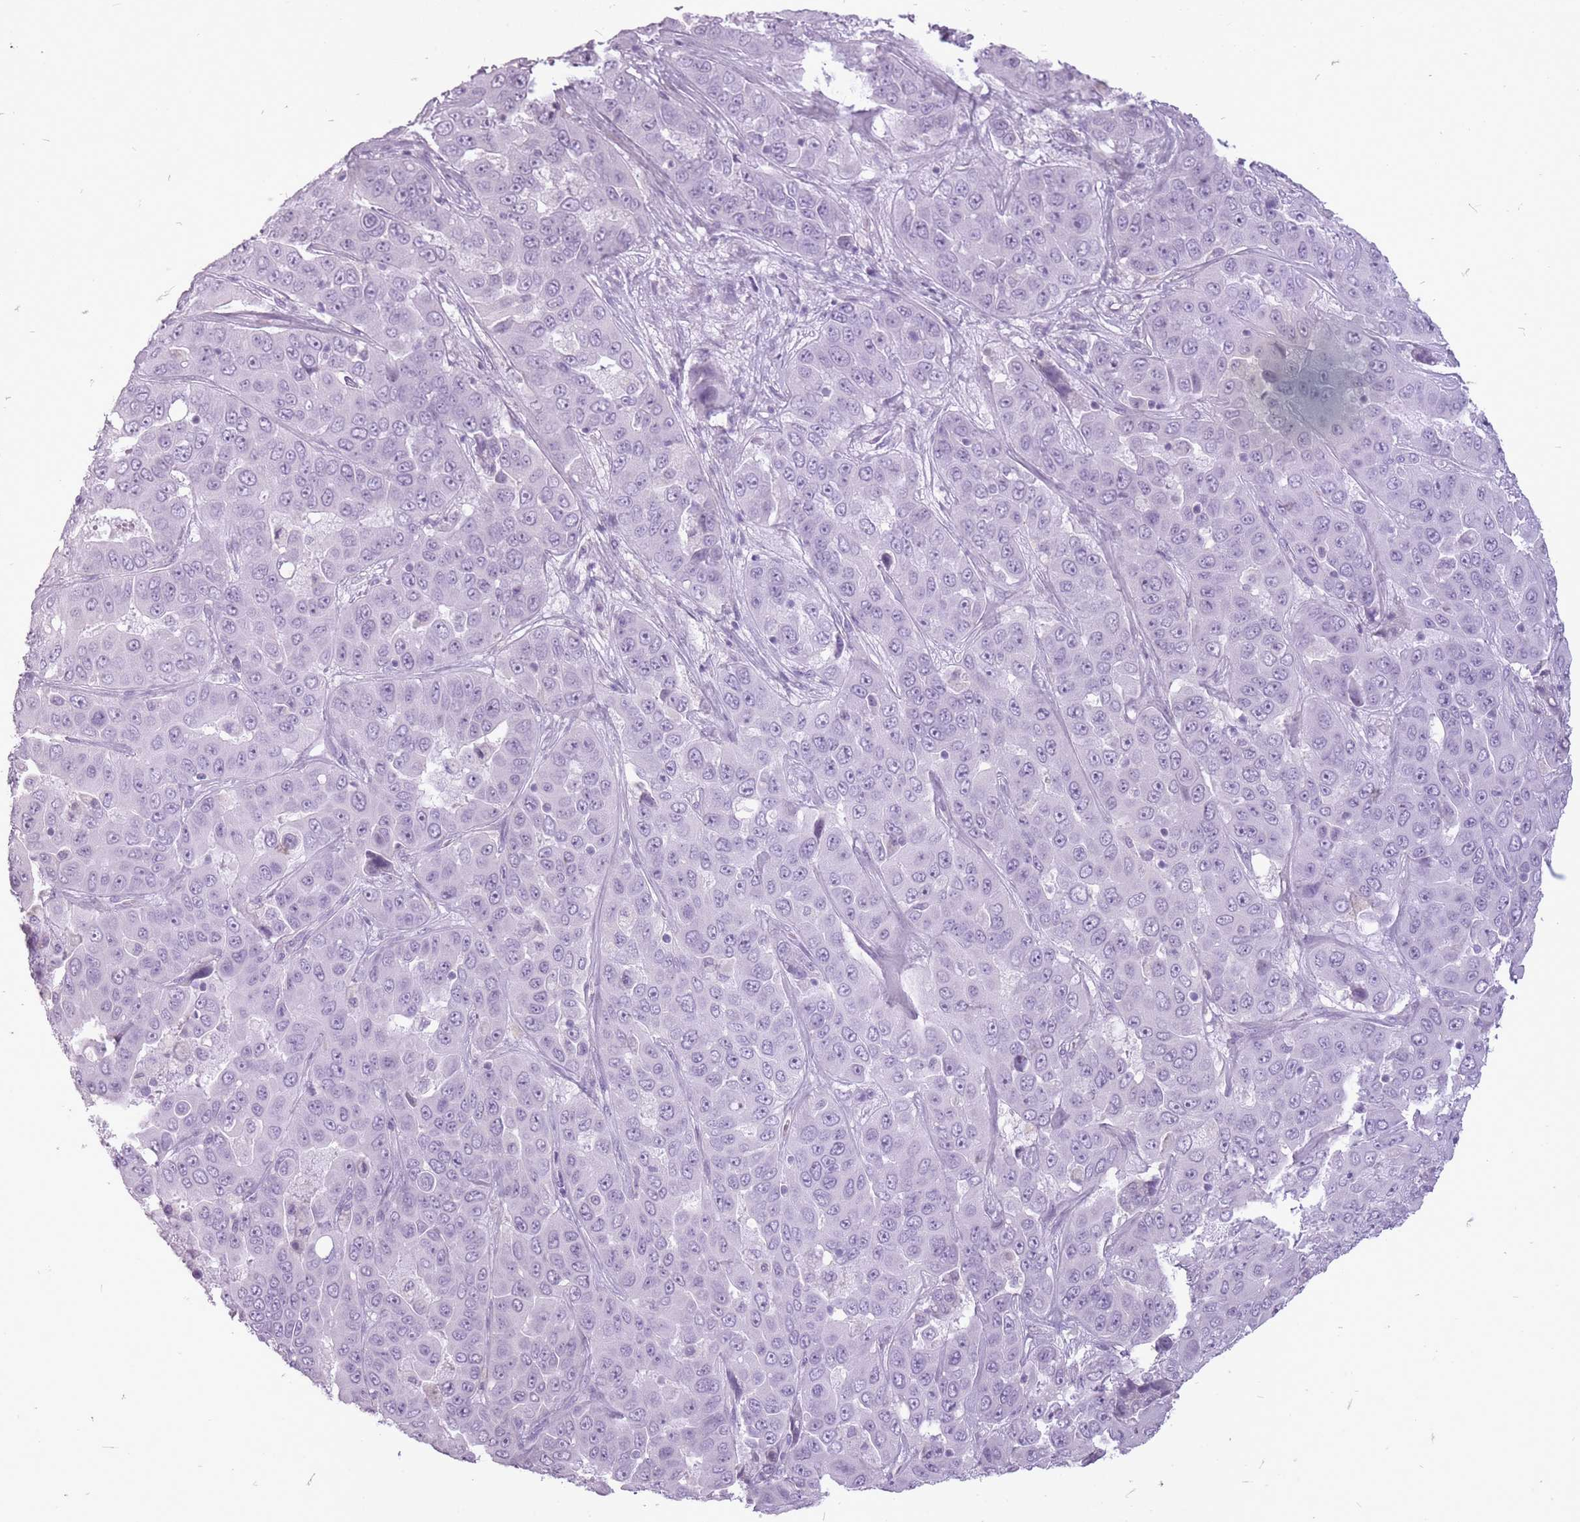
{"staining": {"intensity": "negative", "quantity": "none", "location": "none"}, "tissue": "liver cancer", "cell_type": "Tumor cells", "image_type": "cancer", "snomed": [{"axis": "morphology", "description": "Cholangiocarcinoma"}, {"axis": "topography", "description": "Liver"}], "caption": "Immunohistochemical staining of human liver cholangiocarcinoma exhibits no significant positivity in tumor cells. (Immunohistochemistry (ihc), brightfield microscopy, high magnification).", "gene": "RFX4", "patient": {"sex": "female", "age": 52}}